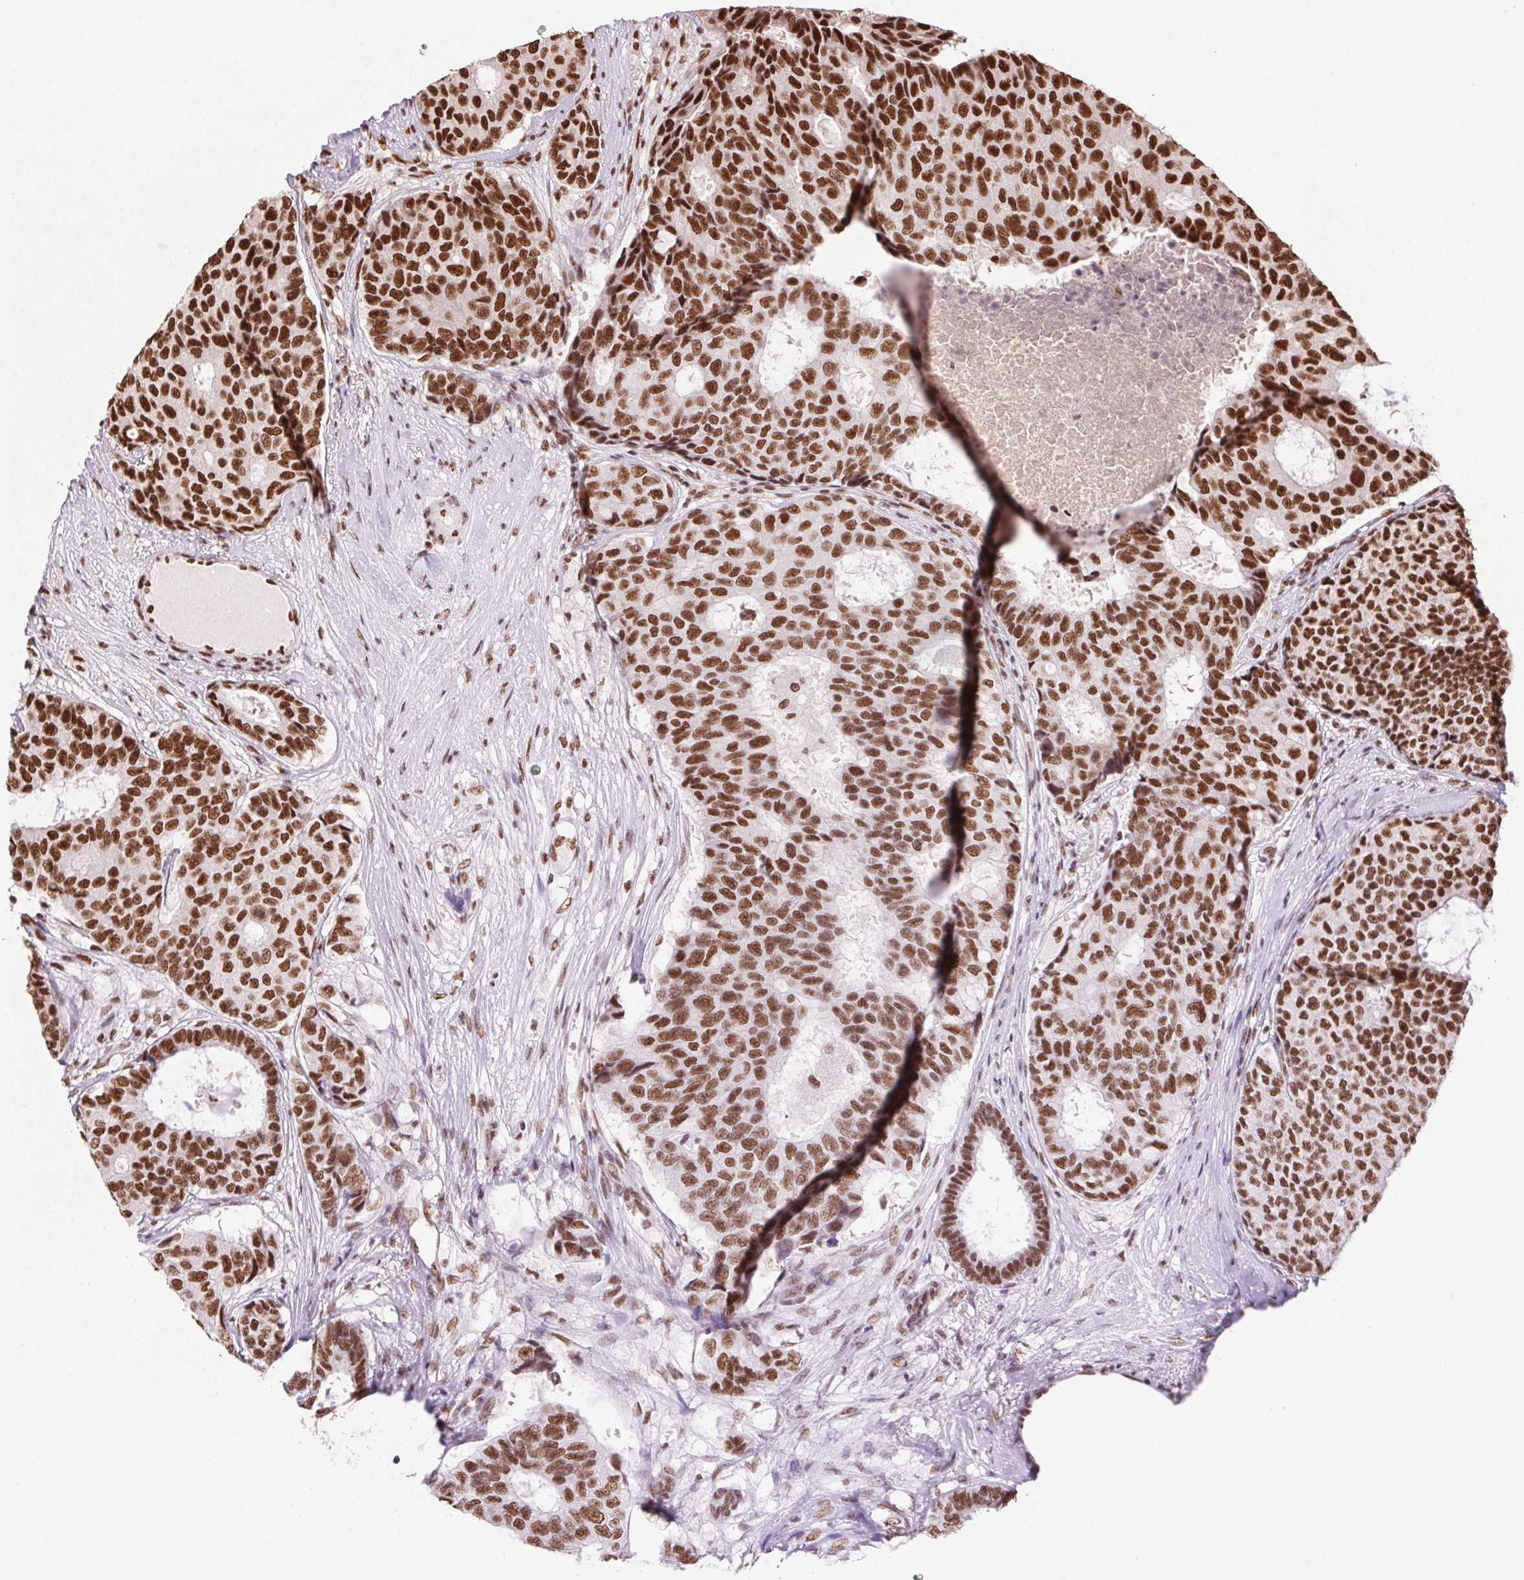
{"staining": {"intensity": "strong", "quantity": "25%-75%", "location": "nuclear"}, "tissue": "breast cancer", "cell_type": "Tumor cells", "image_type": "cancer", "snomed": [{"axis": "morphology", "description": "Duct carcinoma"}, {"axis": "topography", "description": "Breast"}], "caption": "Immunohistochemistry micrograph of neoplastic tissue: human breast invasive ductal carcinoma stained using IHC shows high levels of strong protein expression localized specifically in the nuclear of tumor cells, appearing as a nuclear brown color.", "gene": "ZNF207", "patient": {"sex": "female", "age": 75}}